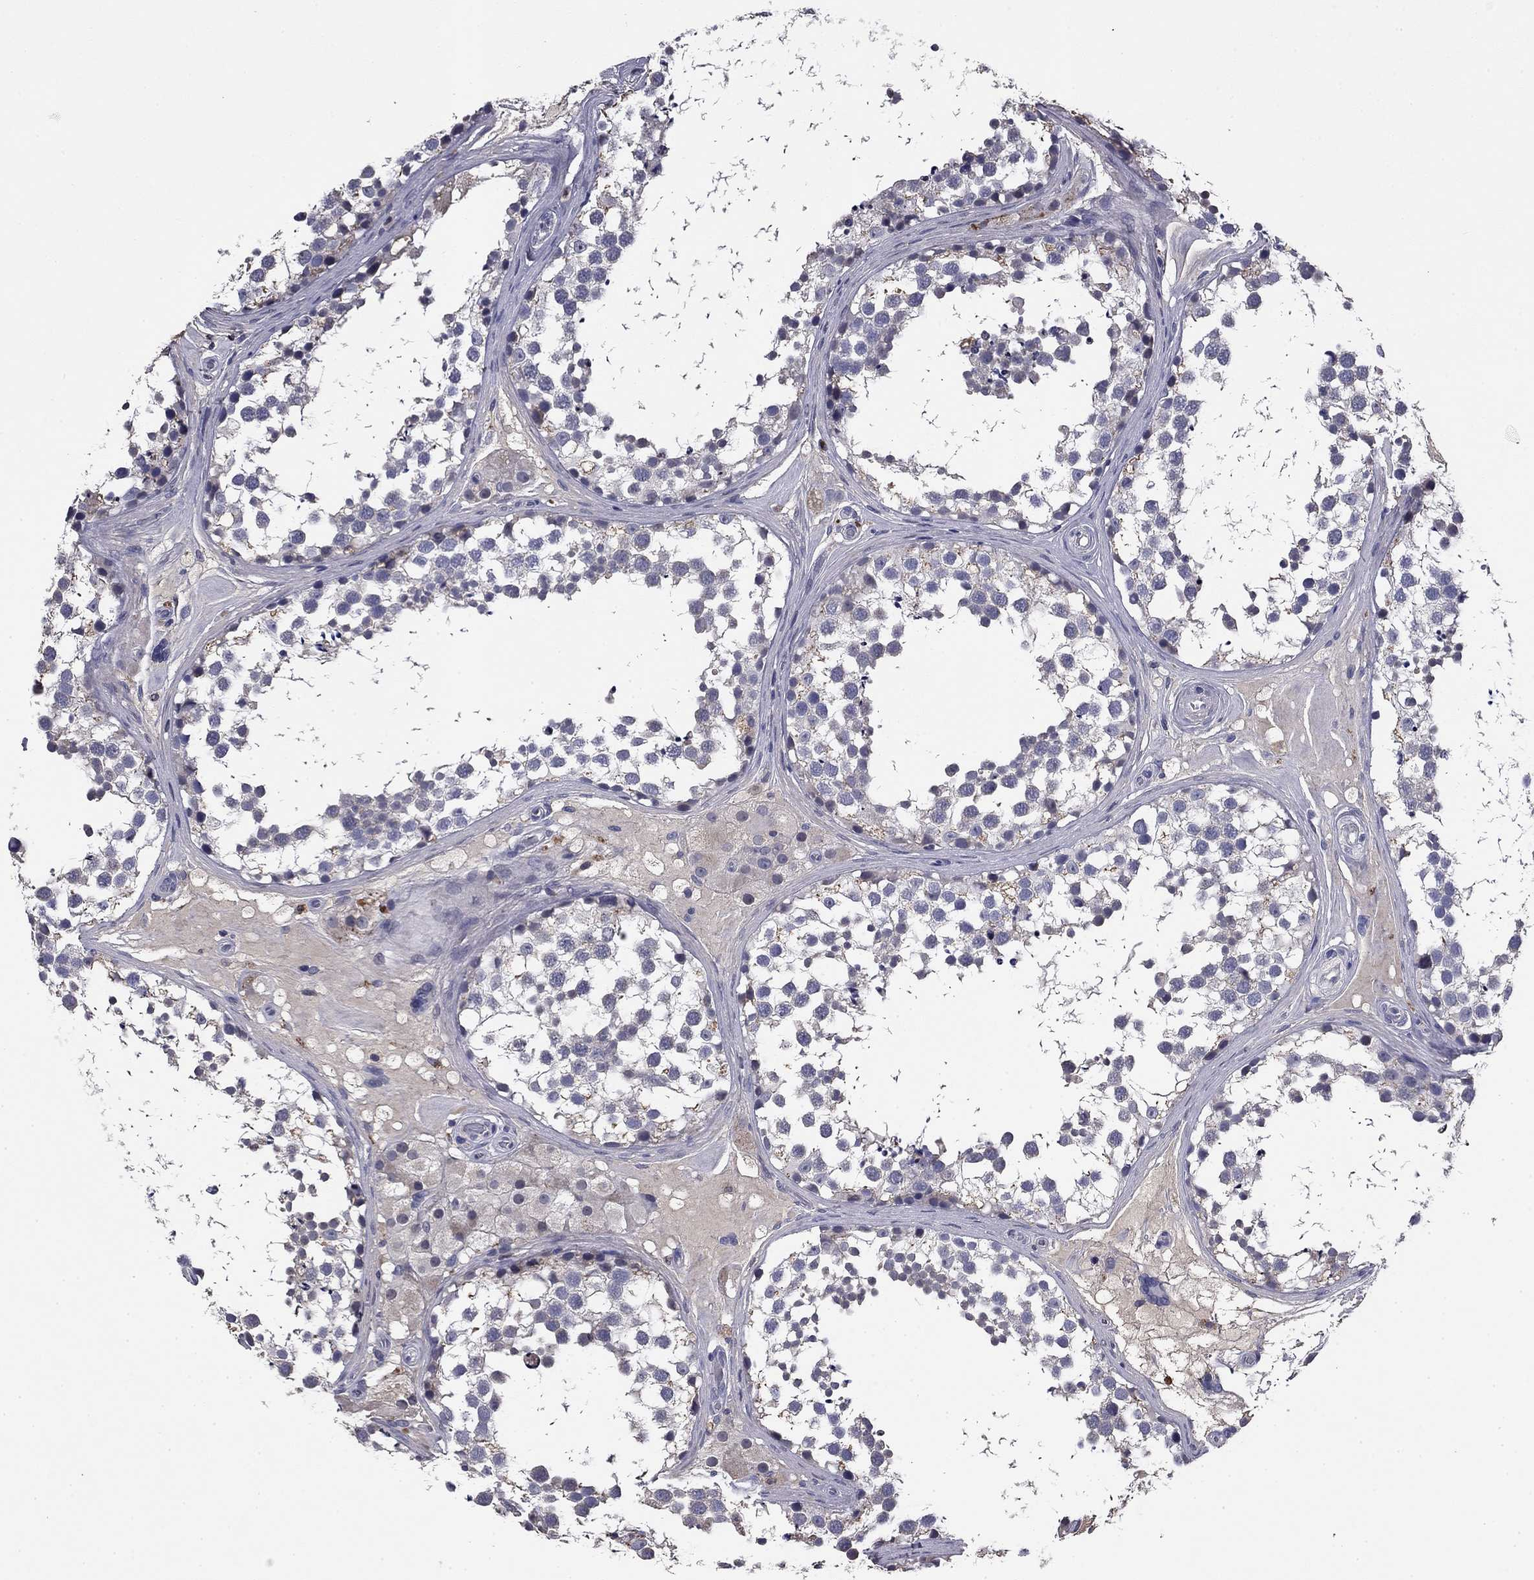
{"staining": {"intensity": "negative", "quantity": "none", "location": "none"}, "tissue": "testis", "cell_type": "Cells in seminiferous ducts", "image_type": "normal", "snomed": [{"axis": "morphology", "description": "Normal tissue, NOS"}, {"axis": "morphology", "description": "Seminoma, NOS"}, {"axis": "topography", "description": "Testis"}], "caption": "High power microscopy micrograph of an IHC image of unremarkable testis, revealing no significant staining in cells in seminiferous ducts. (DAB (3,3'-diaminobenzidine) immunohistochemistry with hematoxylin counter stain).", "gene": "COL2A1", "patient": {"sex": "male", "age": 65}}